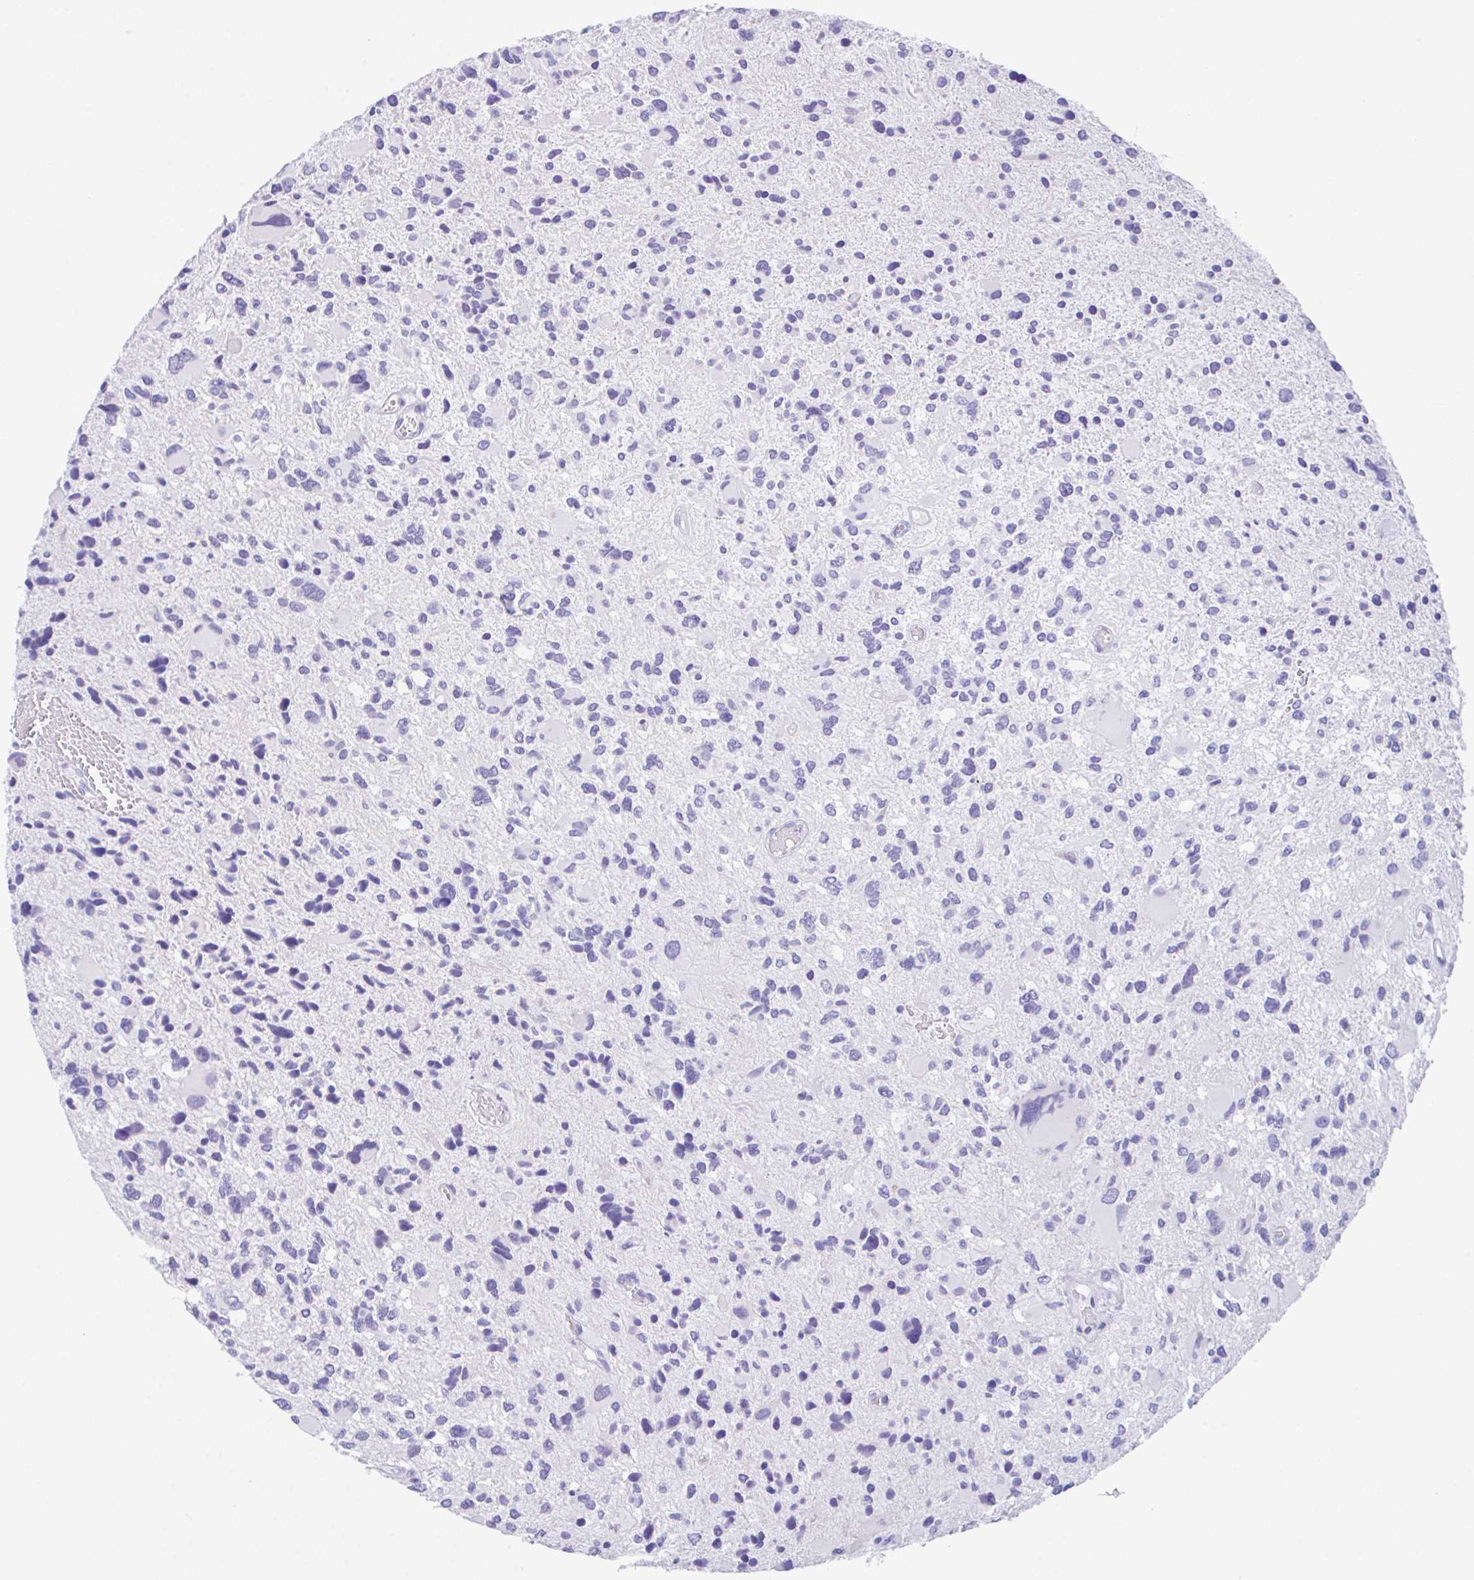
{"staining": {"intensity": "negative", "quantity": "none", "location": "none"}, "tissue": "glioma", "cell_type": "Tumor cells", "image_type": "cancer", "snomed": [{"axis": "morphology", "description": "Glioma, malignant, High grade"}, {"axis": "topography", "description": "Brain"}], "caption": "High-grade glioma (malignant) stained for a protein using IHC exhibits no positivity tumor cells.", "gene": "HACD4", "patient": {"sex": "female", "age": 11}}